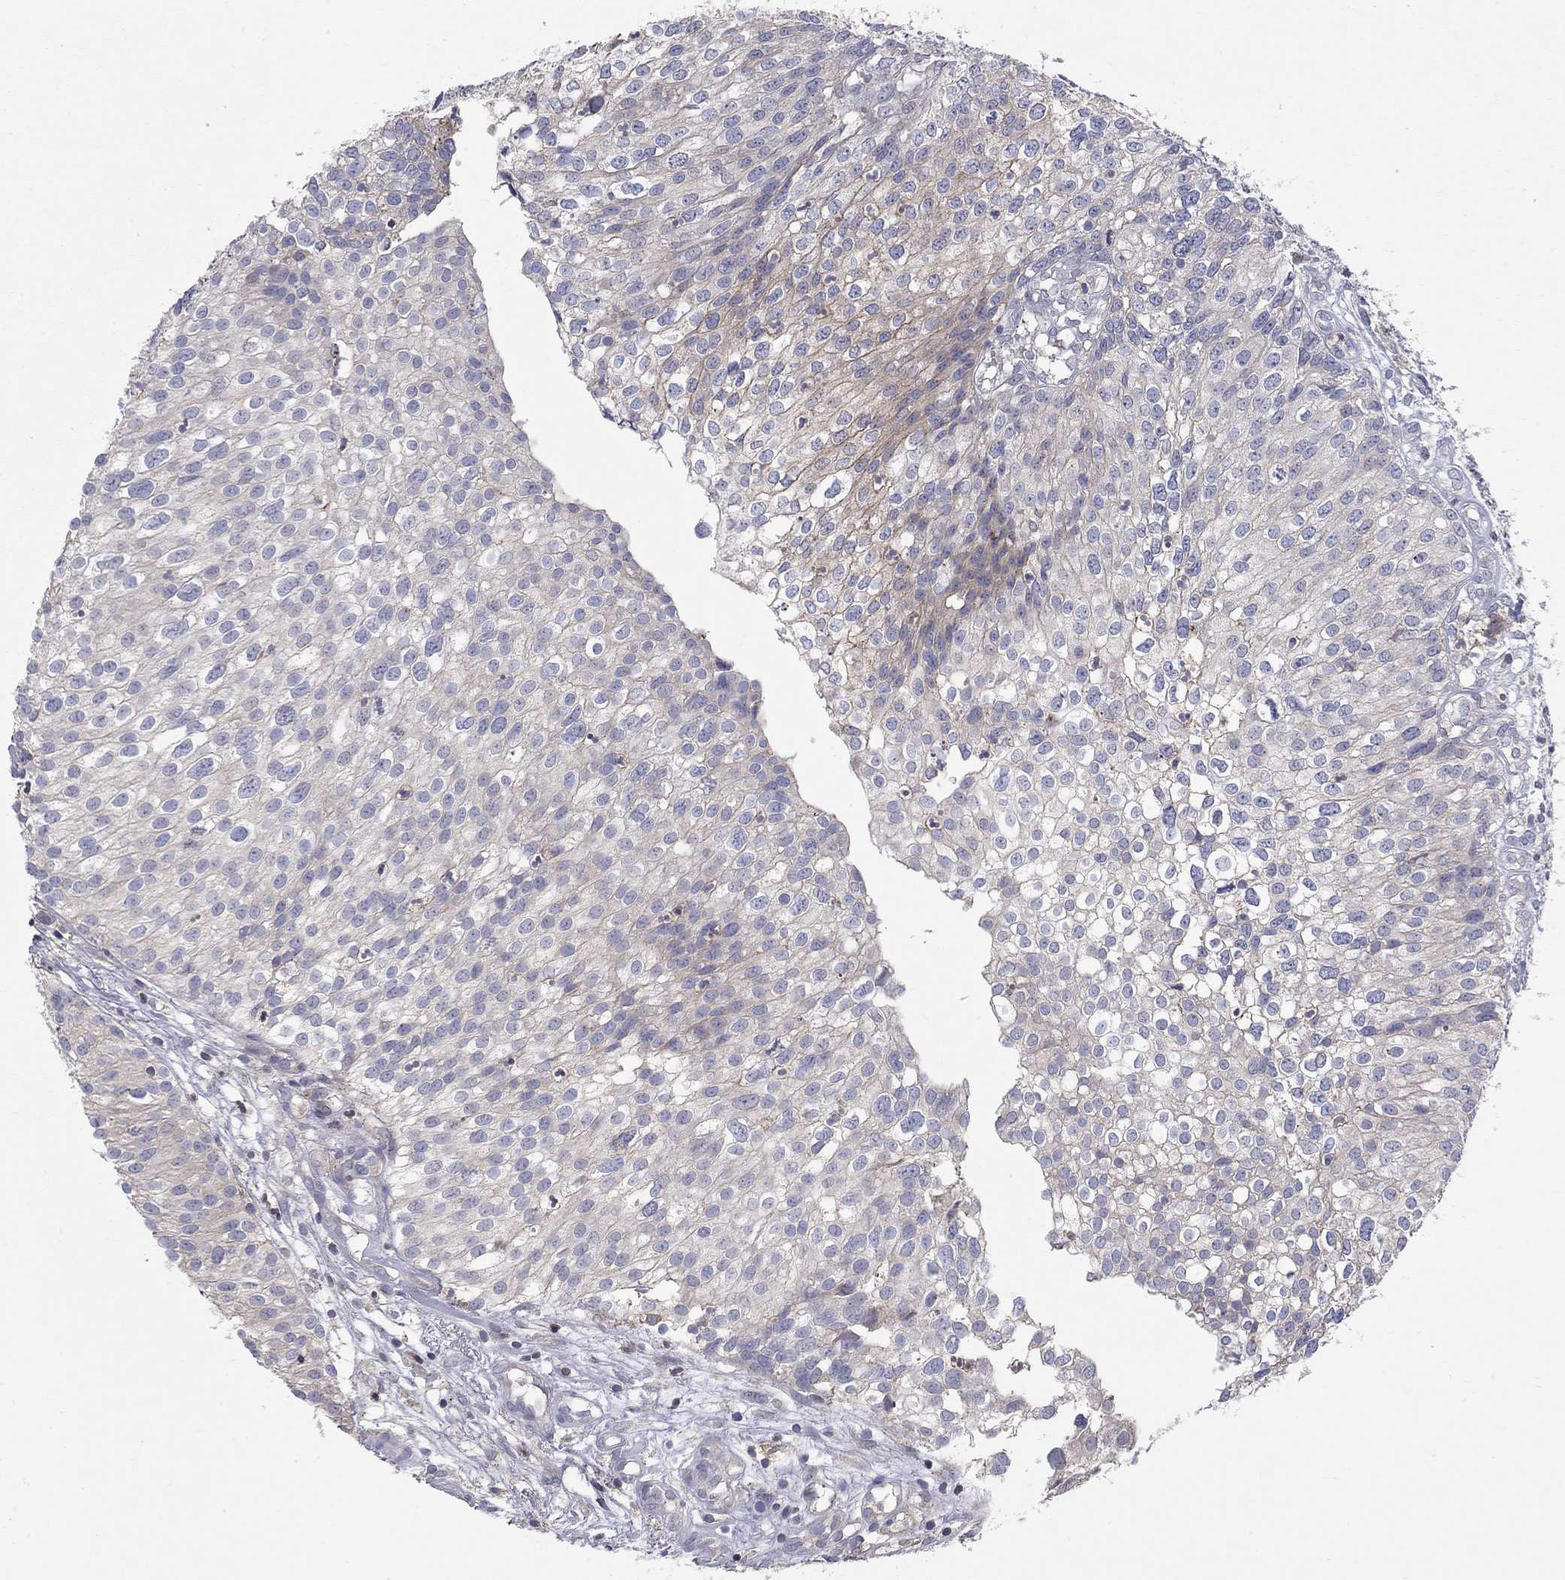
{"staining": {"intensity": "weak", "quantity": "<25%", "location": "cytoplasmic/membranous"}, "tissue": "urothelial cancer", "cell_type": "Tumor cells", "image_type": "cancer", "snomed": [{"axis": "morphology", "description": "Urothelial carcinoma, High grade"}, {"axis": "topography", "description": "Urinary bladder"}], "caption": "DAB (3,3'-diaminobenzidine) immunohistochemical staining of urothelial carcinoma (high-grade) reveals no significant staining in tumor cells.", "gene": "ERN2", "patient": {"sex": "female", "age": 79}}